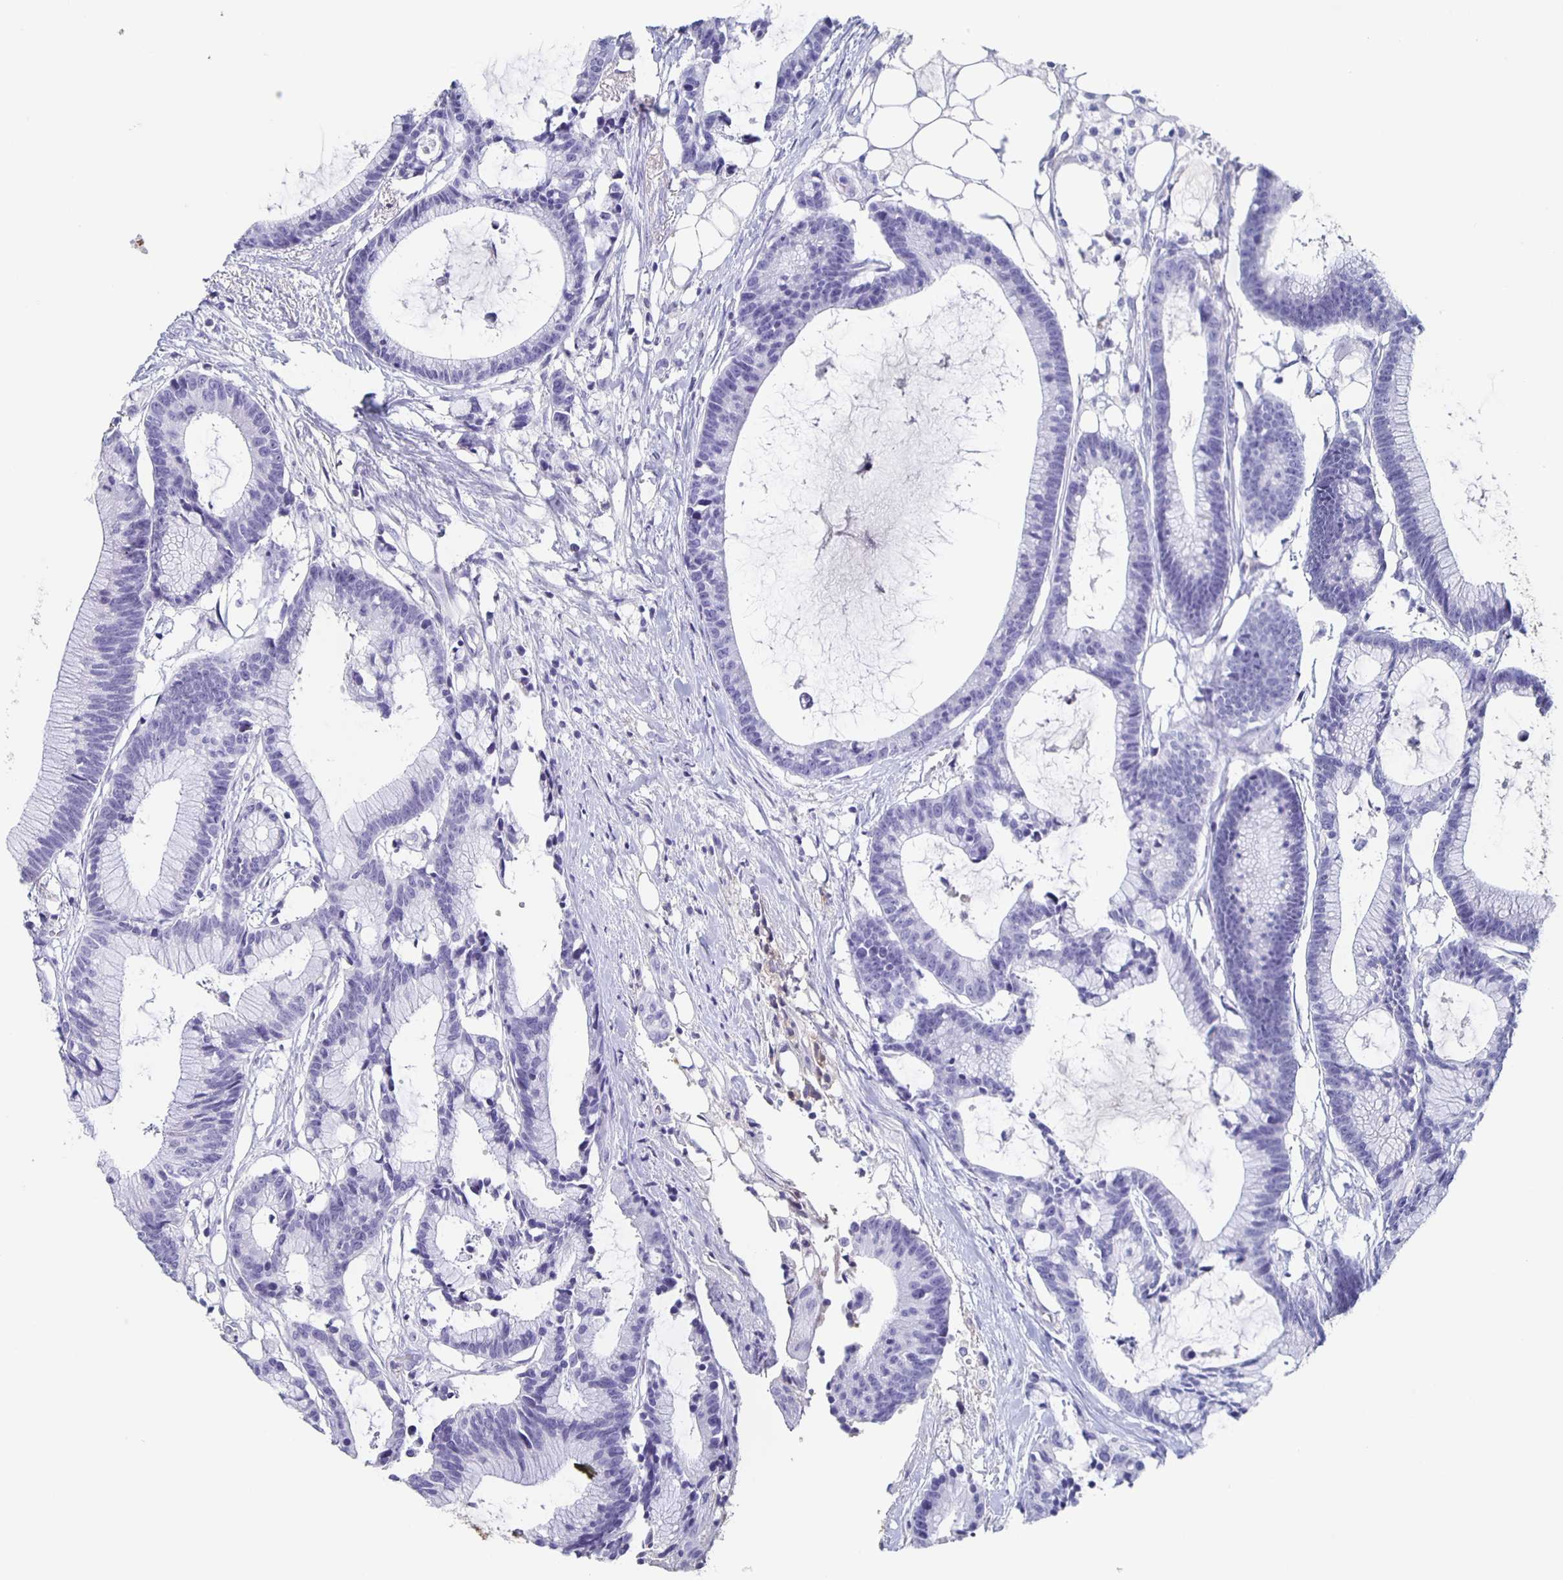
{"staining": {"intensity": "negative", "quantity": "none", "location": "none"}, "tissue": "colorectal cancer", "cell_type": "Tumor cells", "image_type": "cancer", "snomed": [{"axis": "morphology", "description": "Adenocarcinoma, NOS"}, {"axis": "topography", "description": "Colon"}], "caption": "Immunohistochemistry (IHC) image of neoplastic tissue: colorectal cancer stained with DAB (3,3'-diaminobenzidine) exhibits no significant protein positivity in tumor cells.", "gene": "FGA", "patient": {"sex": "female", "age": 78}}